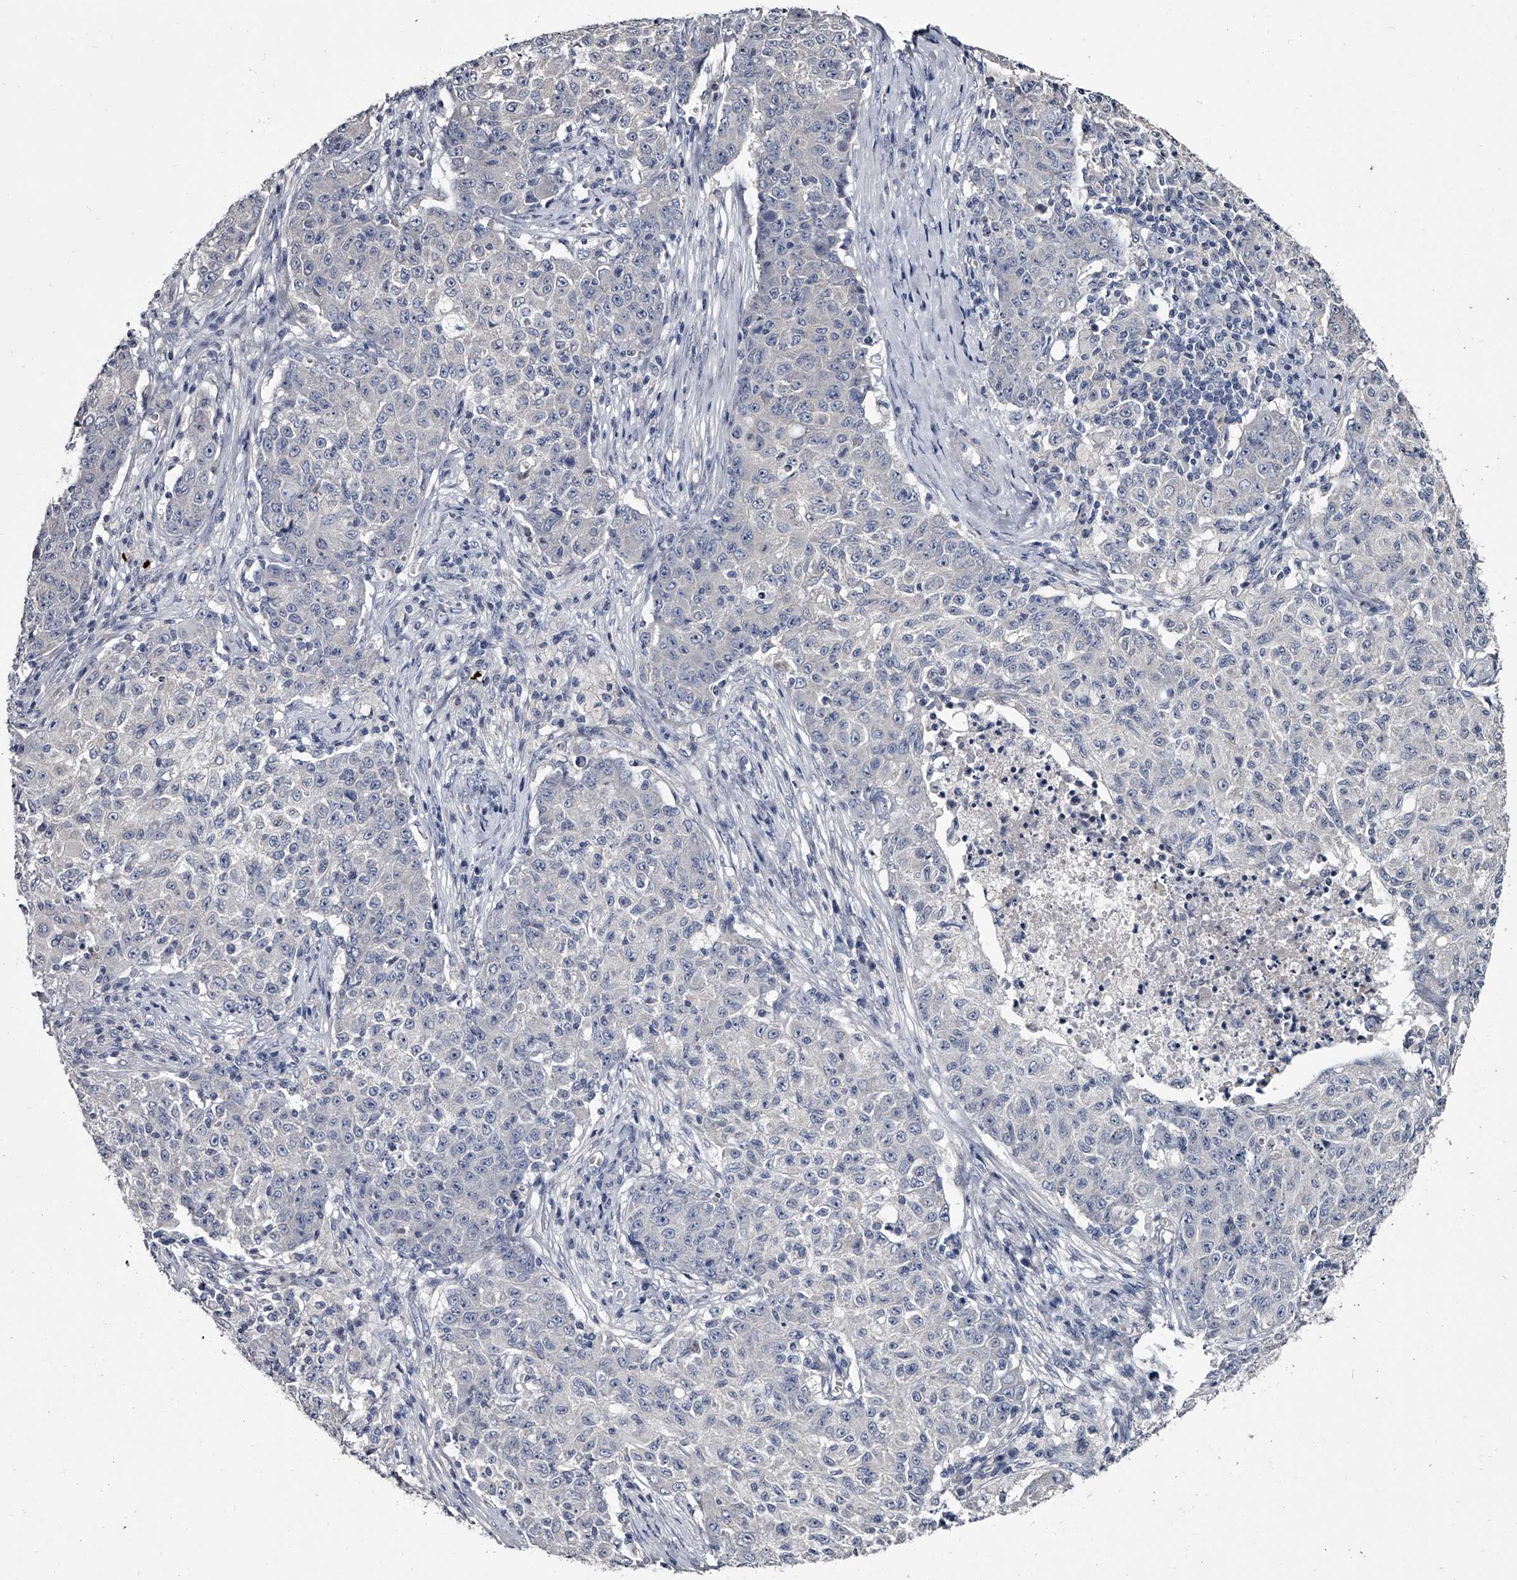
{"staining": {"intensity": "negative", "quantity": "none", "location": "none"}, "tissue": "ovarian cancer", "cell_type": "Tumor cells", "image_type": "cancer", "snomed": [{"axis": "morphology", "description": "Carcinoma, endometroid"}, {"axis": "topography", "description": "Ovary"}], "caption": "The photomicrograph reveals no significant staining in tumor cells of ovarian cancer (endometroid carcinoma). (DAB IHC visualized using brightfield microscopy, high magnification).", "gene": "GAPVD1", "patient": {"sex": "female", "age": 42}}